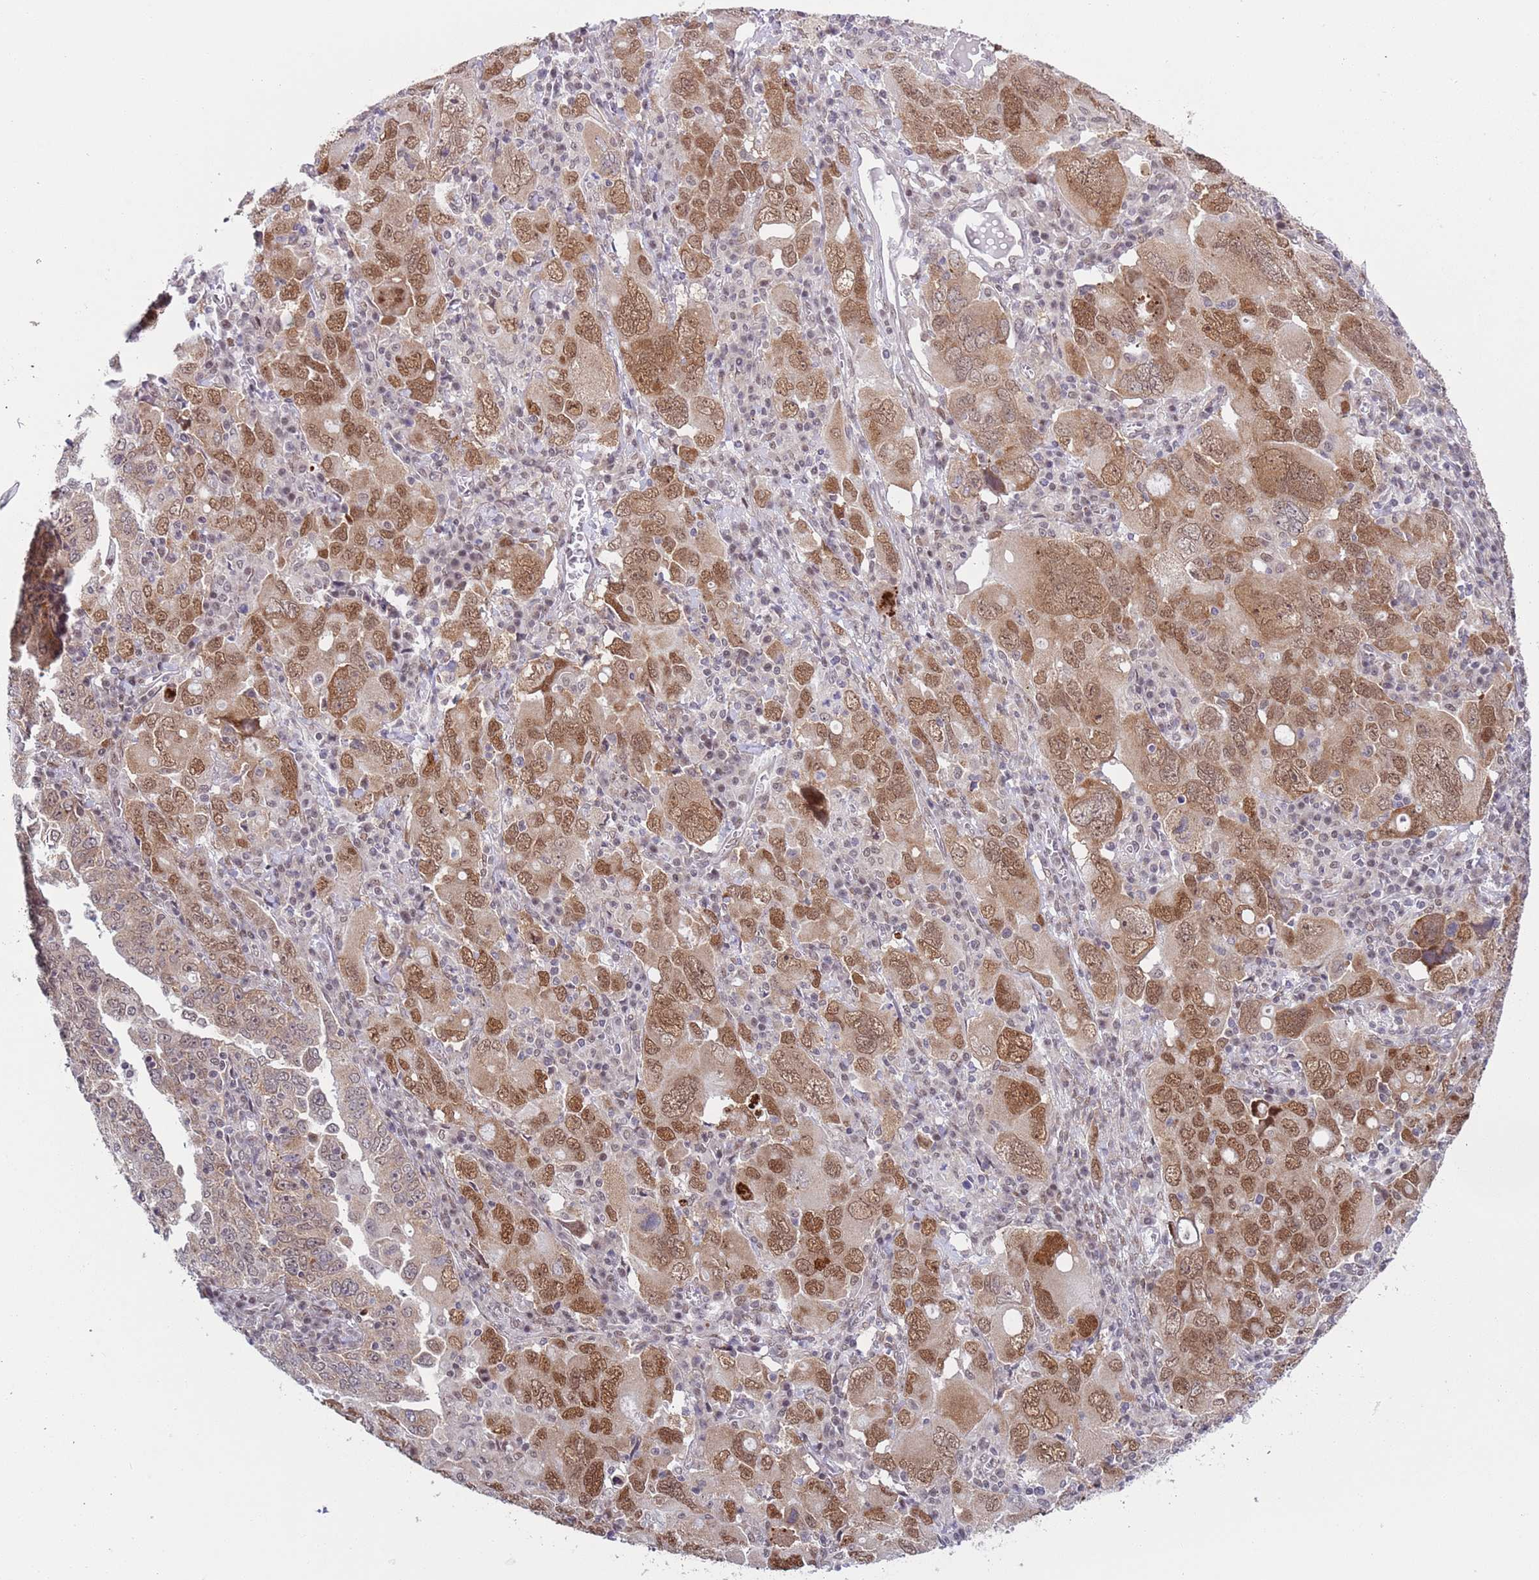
{"staining": {"intensity": "moderate", "quantity": ">75%", "location": "nuclear"}, "tissue": "ovarian cancer", "cell_type": "Tumor cells", "image_type": "cancer", "snomed": [{"axis": "morphology", "description": "Carcinoma, endometroid"}, {"axis": "topography", "description": "Ovary"}], "caption": "Immunohistochemistry (DAB) staining of human ovarian endometroid carcinoma exhibits moderate nuclear protein staining in about >75% of tumor cells.", "gene": "SLC25A32", "patient": {"sex": "female", "age": 62}}